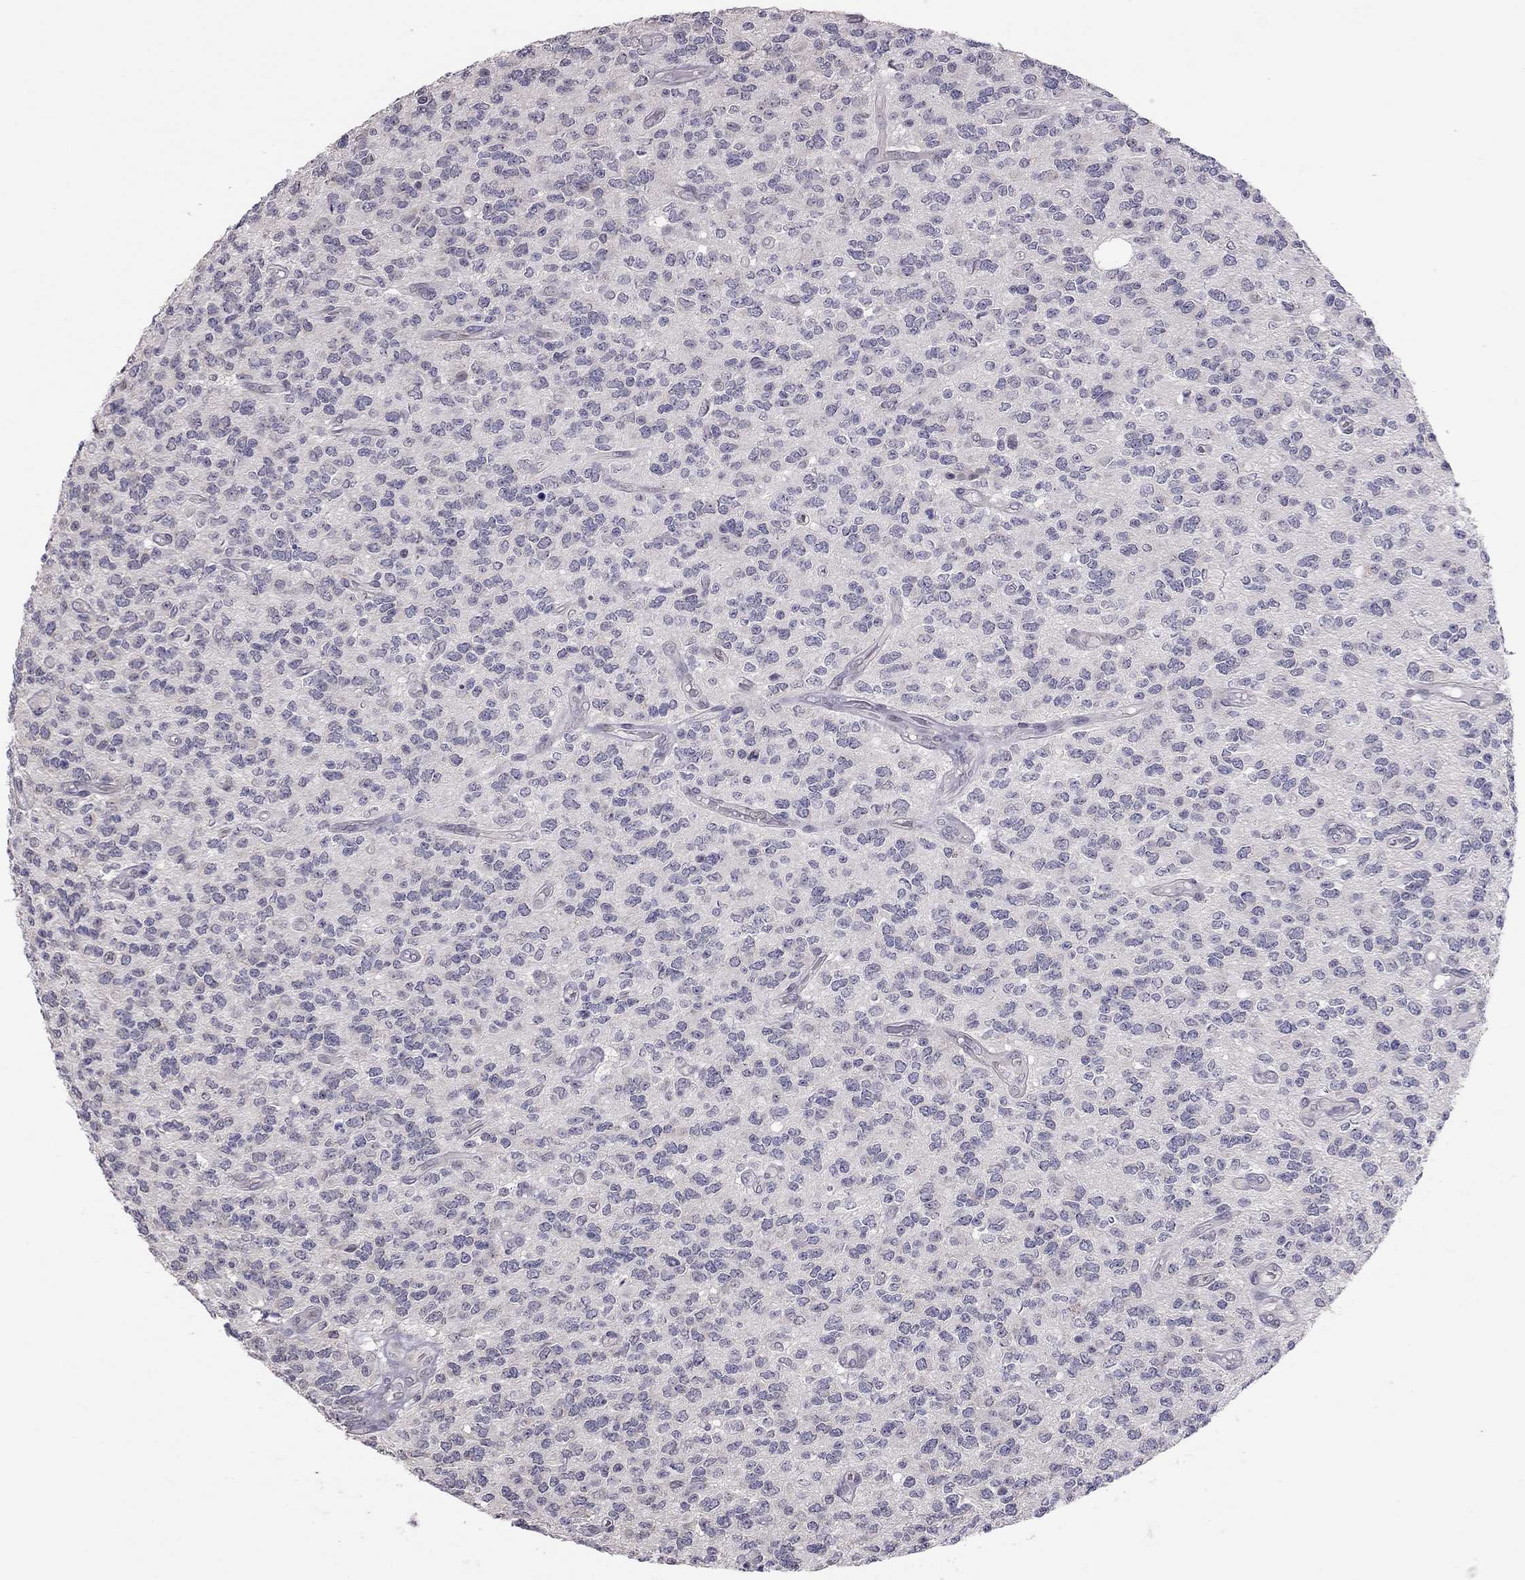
{"staining": {"intensity": "negative", "quantity": "none", "location": "none"}, "tissue": "glioma", "cell_type": "Tumor cells", "image_type": "cancer", "snomed": [{"axis": "morphology", "description": "Glioma, malignant, Low grade"}, {"axis": "topography", "description": "Brain"}], "caption": "Human malignant low-grade glioma stained for a protein using immunohistochemistry shows no positivity in tumor cells.", "gene": "HSF2BP", "patient": {"sex": "female", "age": 45}}